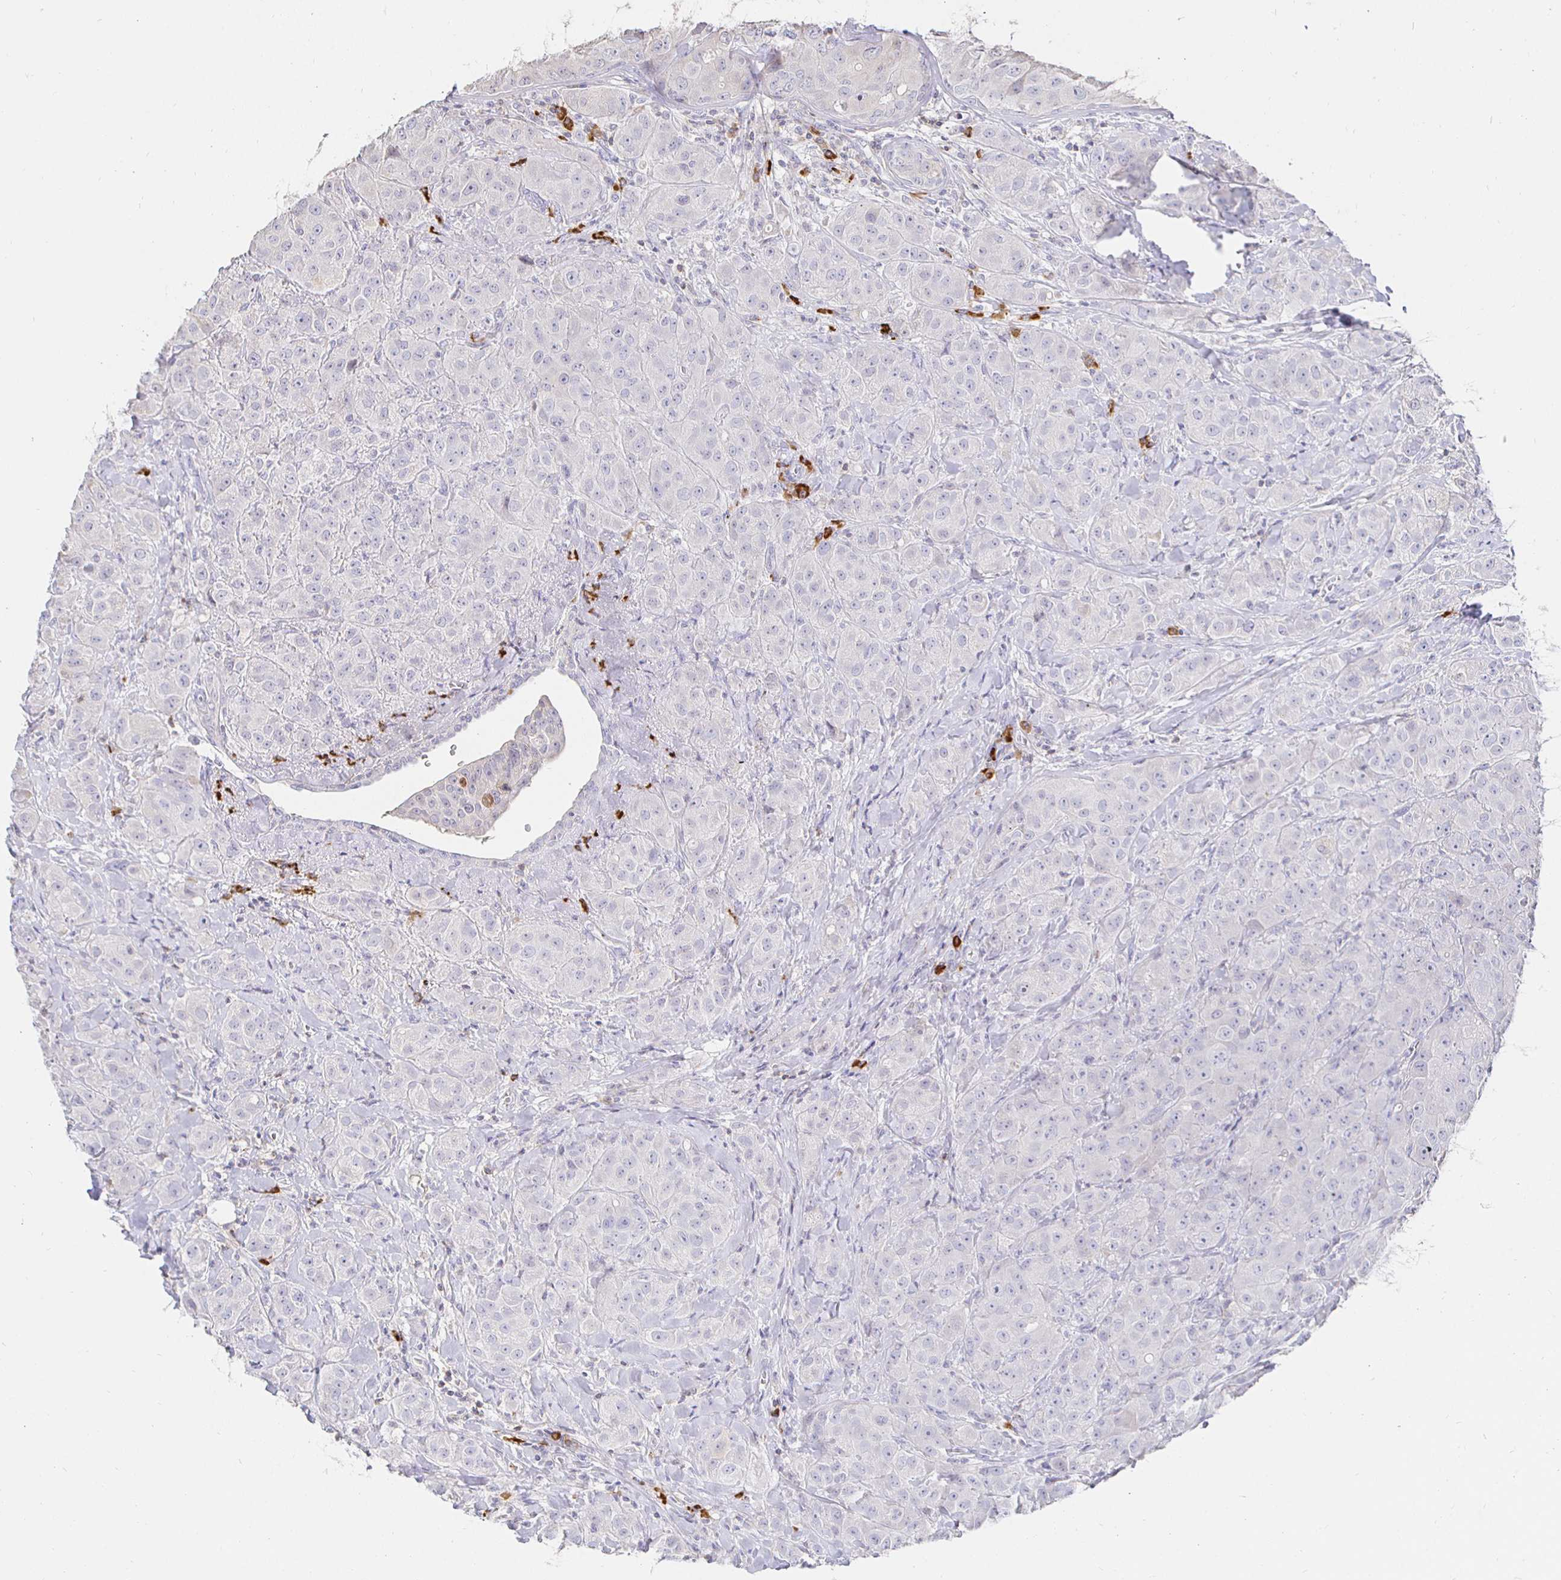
{"staining": {"intensity": "negative", "quantity": "none", "location": "none"}, "tissue": "breast cancer", "cell_type": "Tumor cells", "image_type": "cancer", "snomed": [{"axis": "morphology", "description": "Normal tissue, NOS"}, {"axis": "morphology", "description": "Duct carcinoma"}, {"axis": "topography", "description": "Breast"}], "caption": "This is an immunohistochemistry (IHC) photomicrograph of human breast cancer (intraductal carcinoma). There is no expression in tumor cells.", "gene": "CXCR3", "patient": {"sex": "female", "age": 43}}